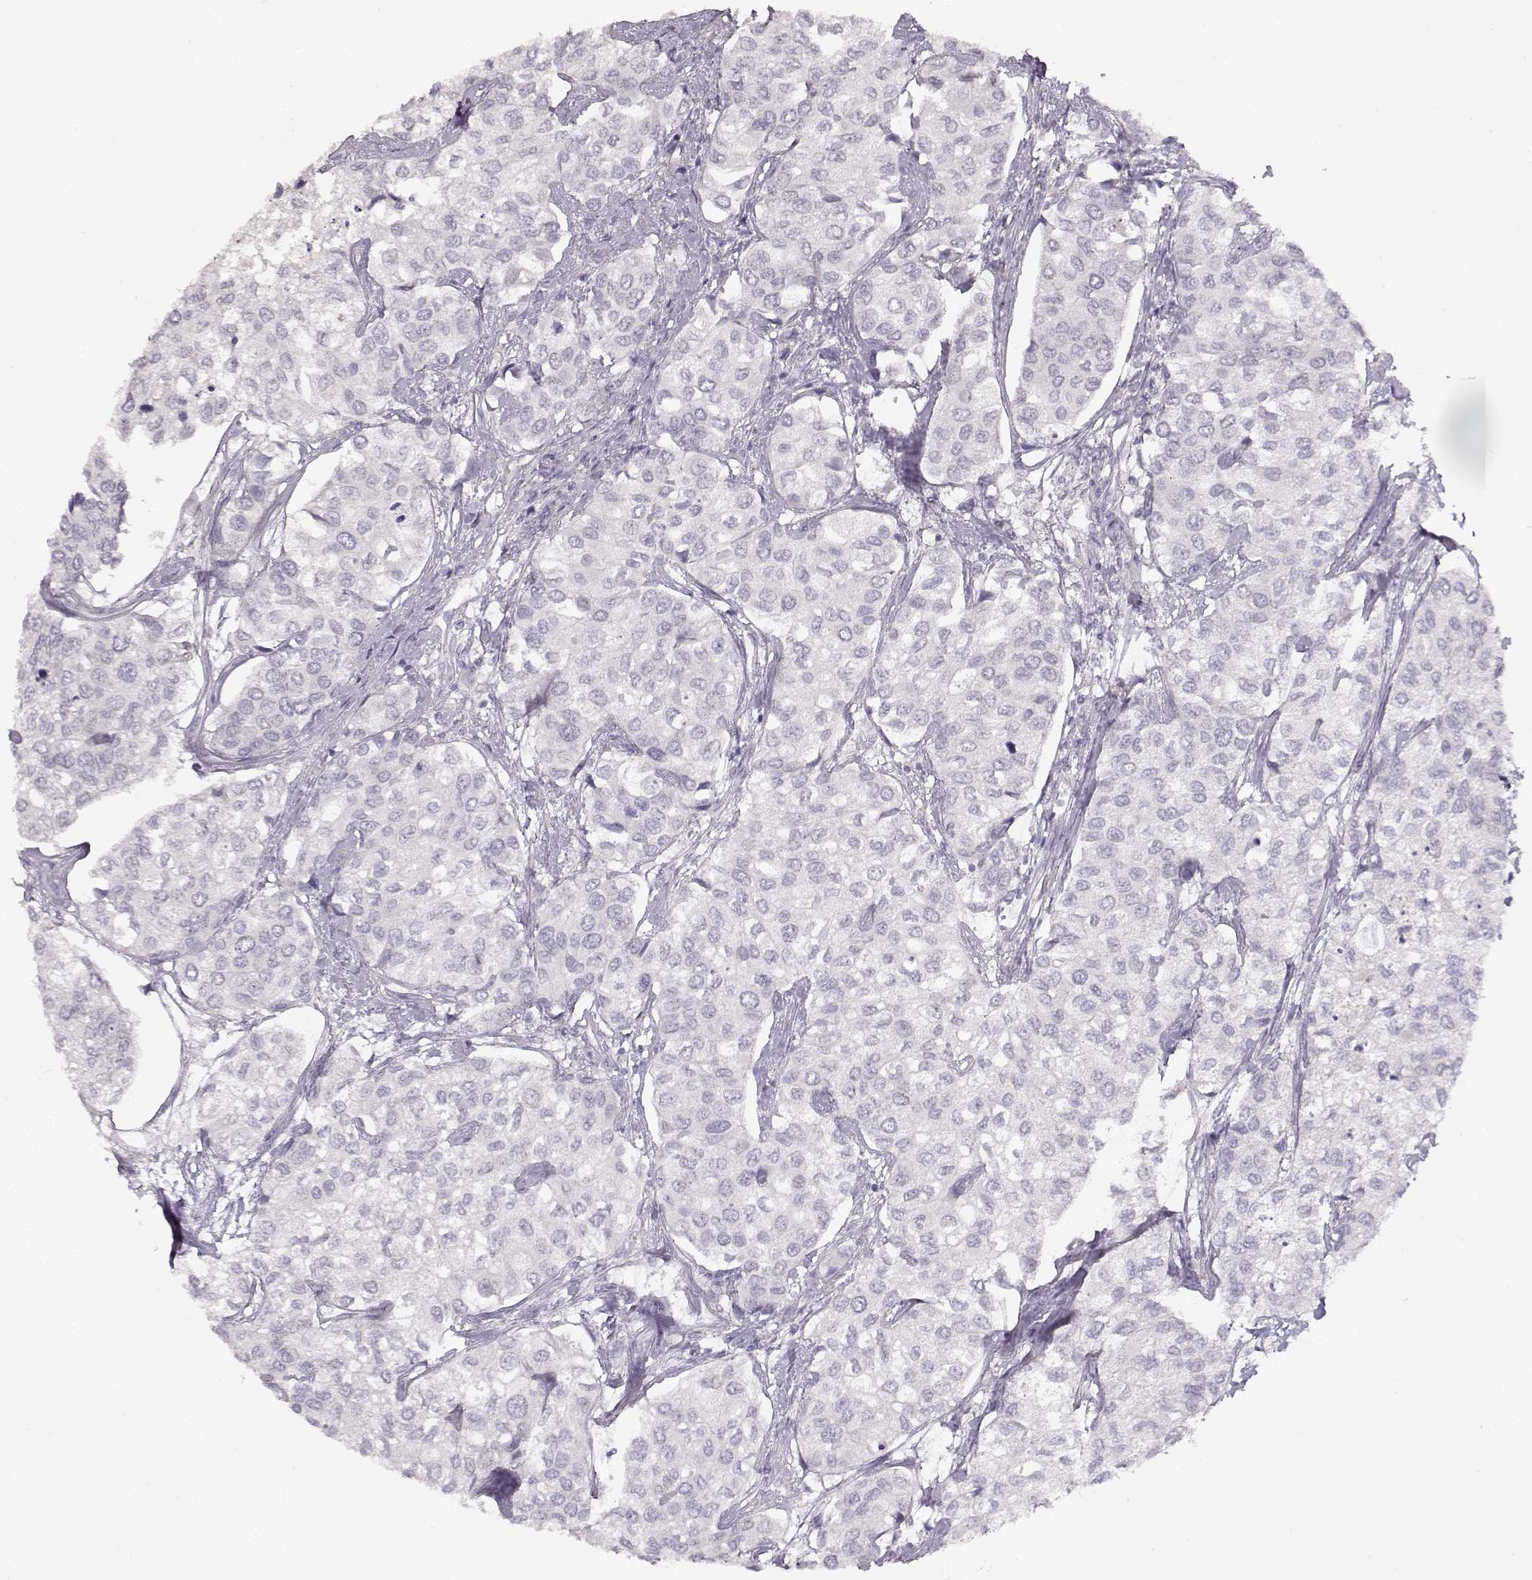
{"staining": {"intensity": "negative", "quantity": "none", "location": "none"}, "tissue": "urothelial cancer", "cell_type": "Tumor cells", "image_type": "cancer", "snomed": [{"axis": "morphology", "description": "Urothelial carcinoma, High grade"}, {"axis": "topography", "description": "Urinary bladder"}], "caption": "High magnification brightfield microscopy of high-grade urothelial carcinoma stained with DAB (brown) and counterstained with hematoxylin (blue): tumor cells show no significant staining.", "gene": "S100B", "patient": {"sex": "male", "age": 73}}